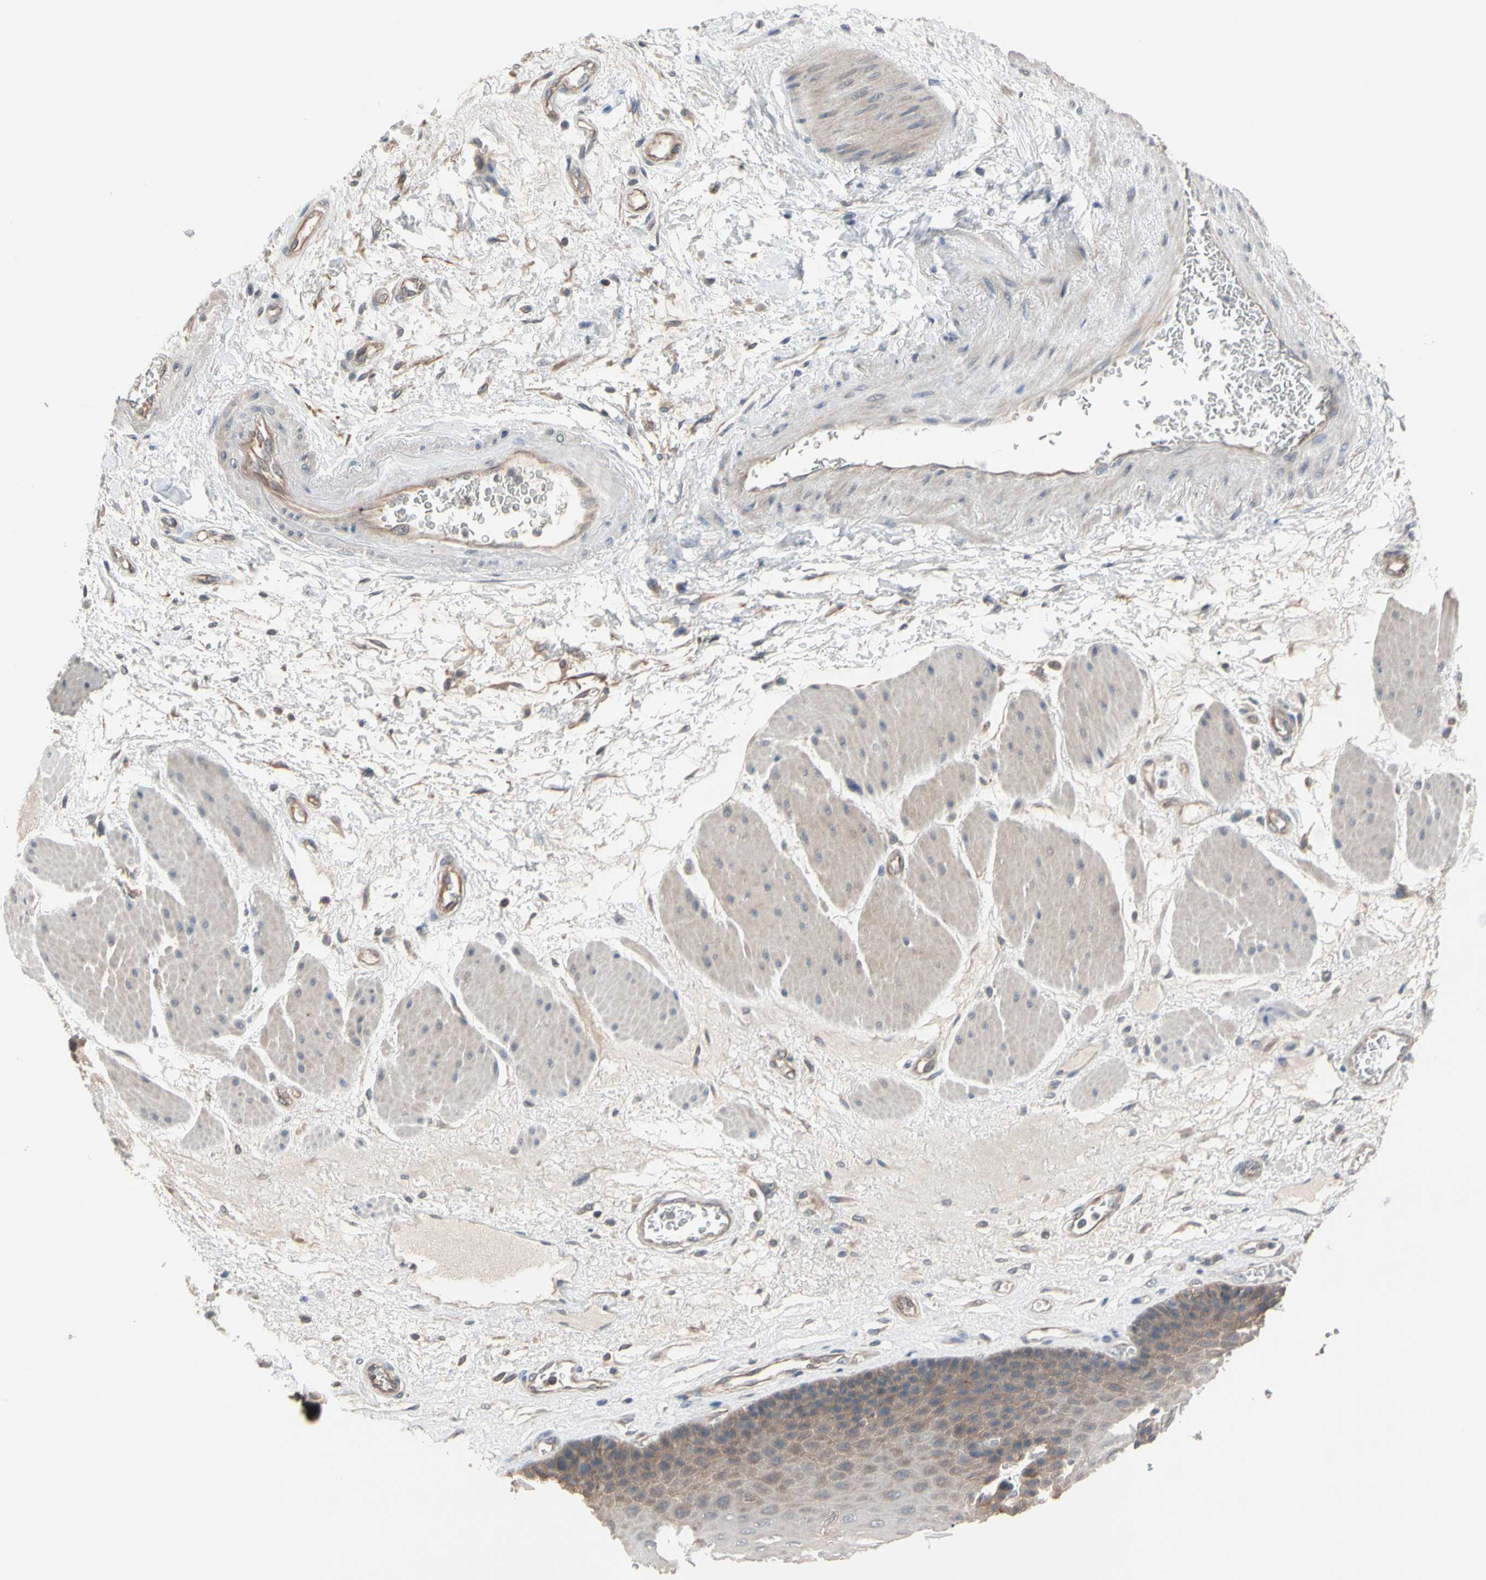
{"staining": {"intensity": "moderate", "quantity": "25%-75%", "location": "cytoplasmic/membranous"}, "tissue": "esophagus", "cell_type": "Squamous epithelial cells", "image_type": "normal", "snomed": [{"axis": "morphology", "description": "Normal tissue, NOS"}, {"axis": "topography", "description": "Esophagus"}], "caption": "Immunohistochemistry photomicrograph of normal esophagus stained for a protein (brown), which exhibits medium levels of moderate cytoplasmic/membranous positivity in about 25%-75% of squamous epithelial cells.", "gene": "DPP8", "patient": {"sex": "female", "age": 72}}